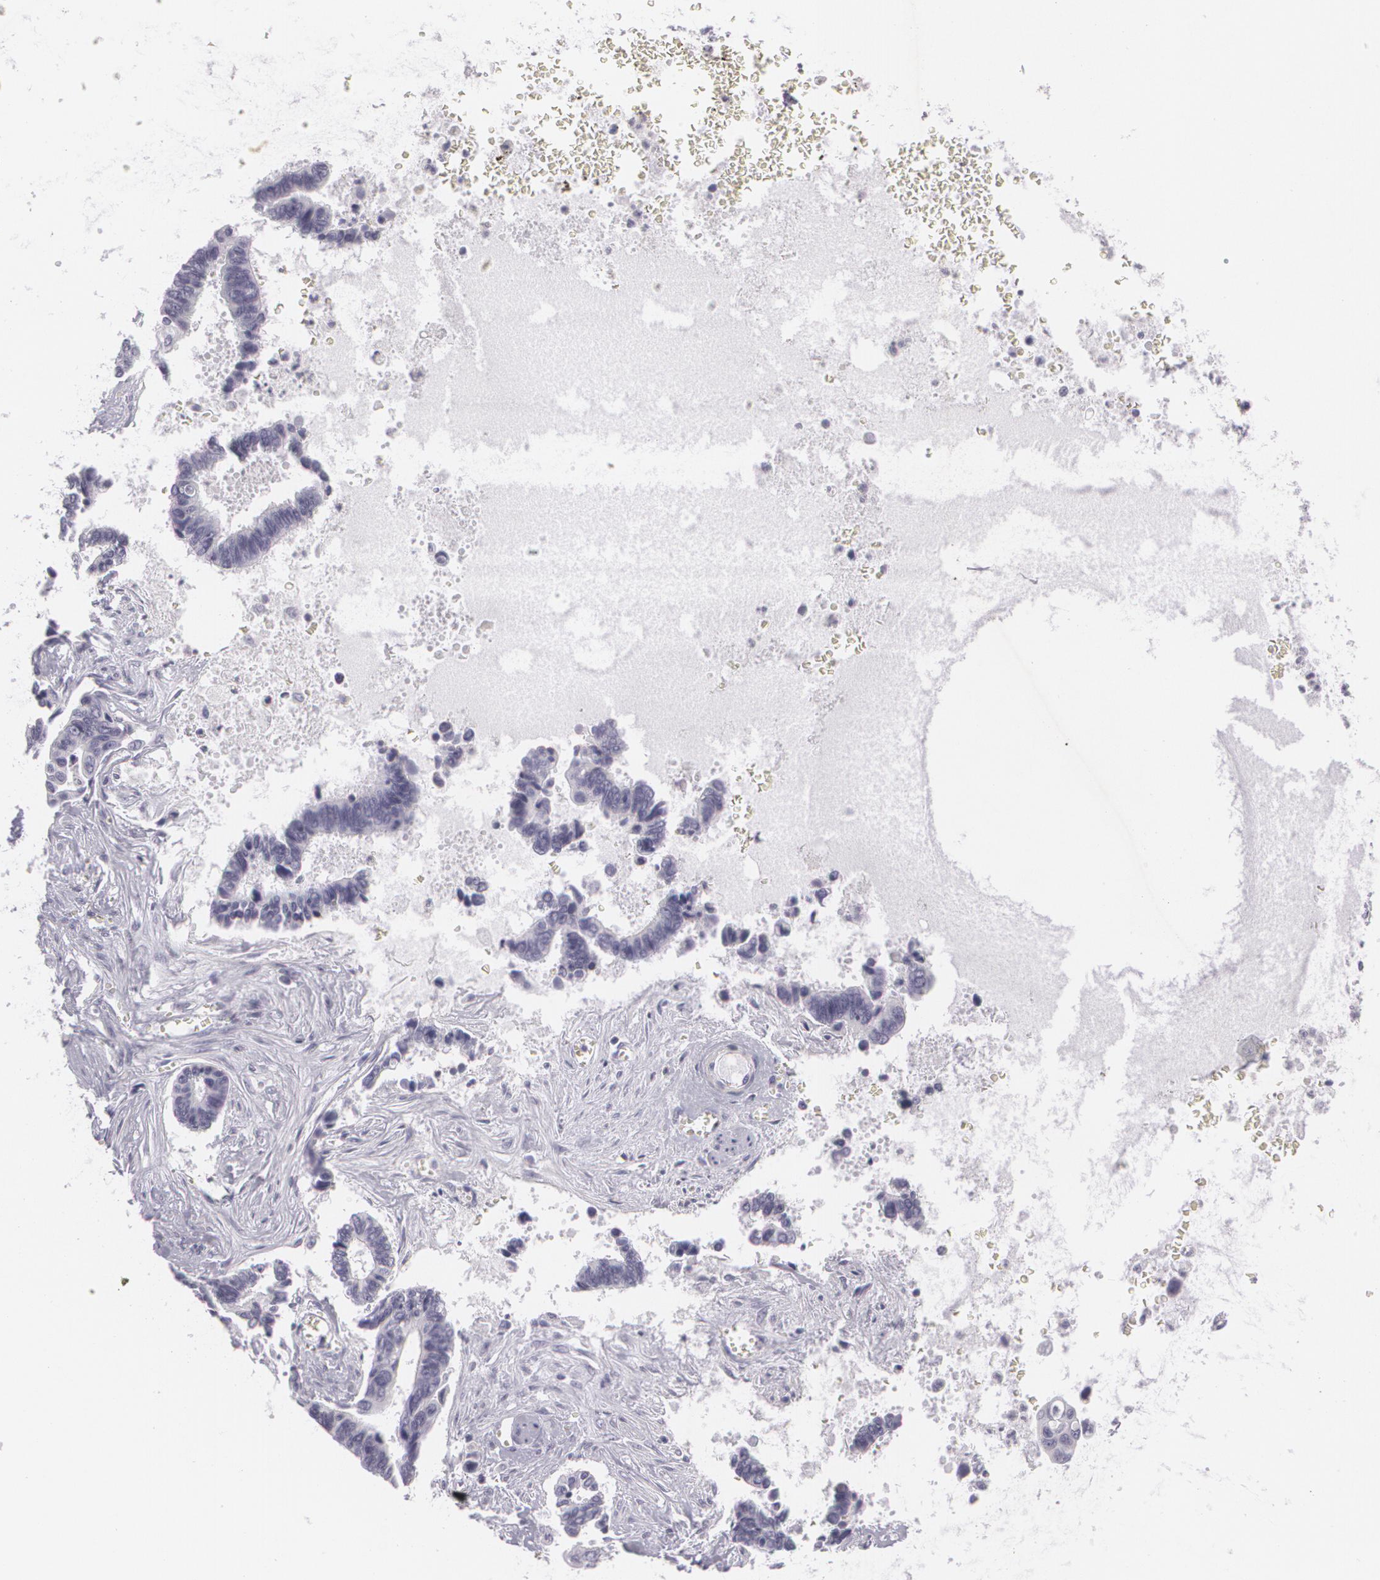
{"staining": {"intensity": "negative", "quantity": "none", "location": "none"}, "tissue": "pancreatic cancer", "cell_type": "Tumor cells", "image_type": "cancer", "snomed": [{"axis": "morphology", "description": "Adenocarcinoma, NOS"}, {"axis": "topography", "description": "Pancreas"}], "caption": "Tumor cells are negative for protein expression in human pancreatic cancer (adenocarcinoma). (DAB immunohistochemistry, high magnification).", "gene": "MAP2", "patient": {"sex": "female", "age": 70}}